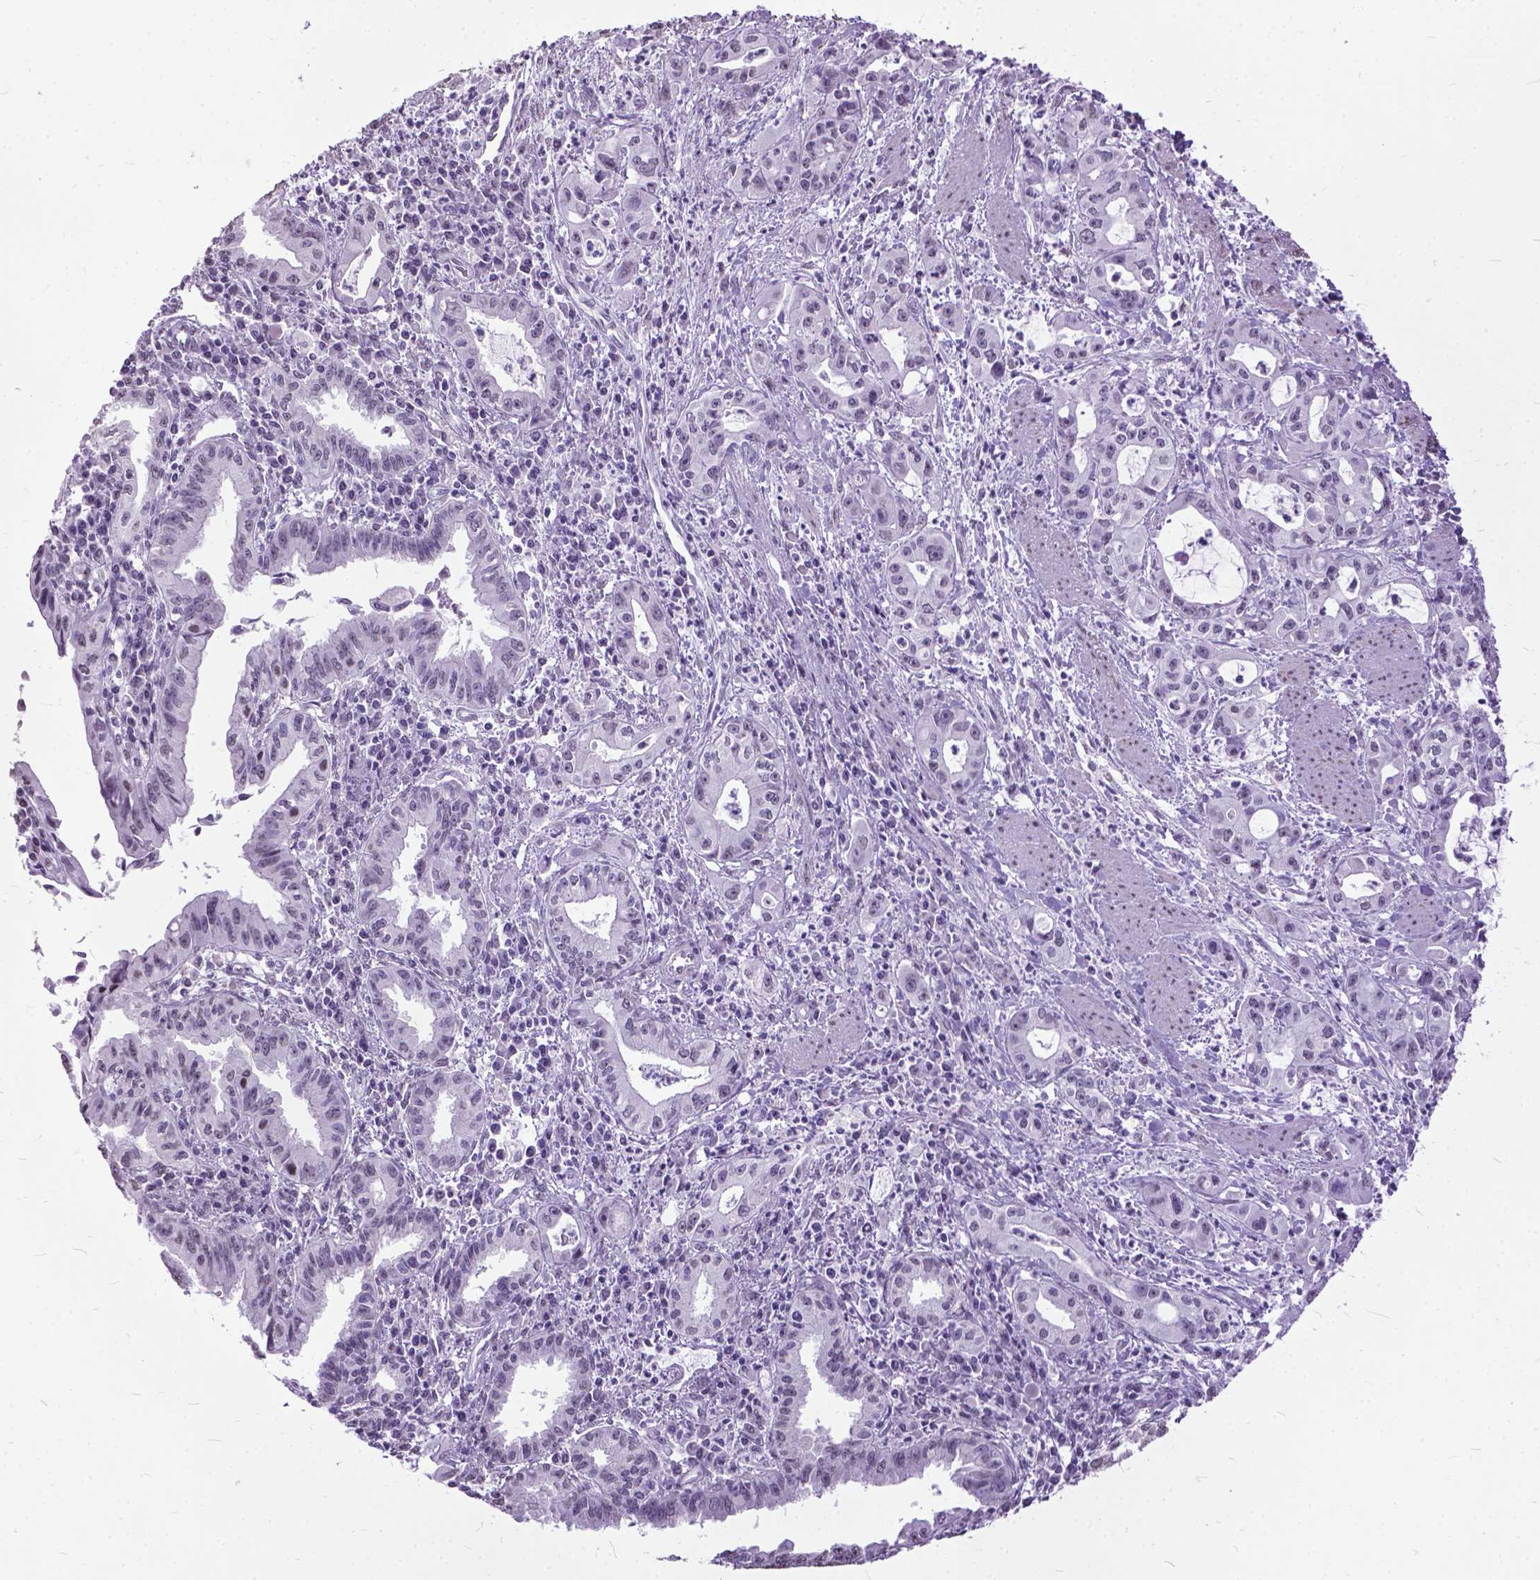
{"staining": {"intensity": "negative", "quantity": "none", "location": "none"}, "tissue": "pancreatic cancer", "cell_type": "Tumor cells", "image_type": "cancer", "snomed": [{"axis": "morphology", "description": "Adenocarcinoma, NOS"}, {"axis": "topography", "description": "Pancreas"}], "caption": "This is a micrograph of immunohistochemistry (IHC) staining of pancreatic cancer (adenocarcinoma), which shows no expression in tumor cells. (DAB (3,3'-diaminobenzidine) immunohistochemistry, high magnification).", "gene": "MARCHF10", "patient": {"sex": "male", "age": 72}}